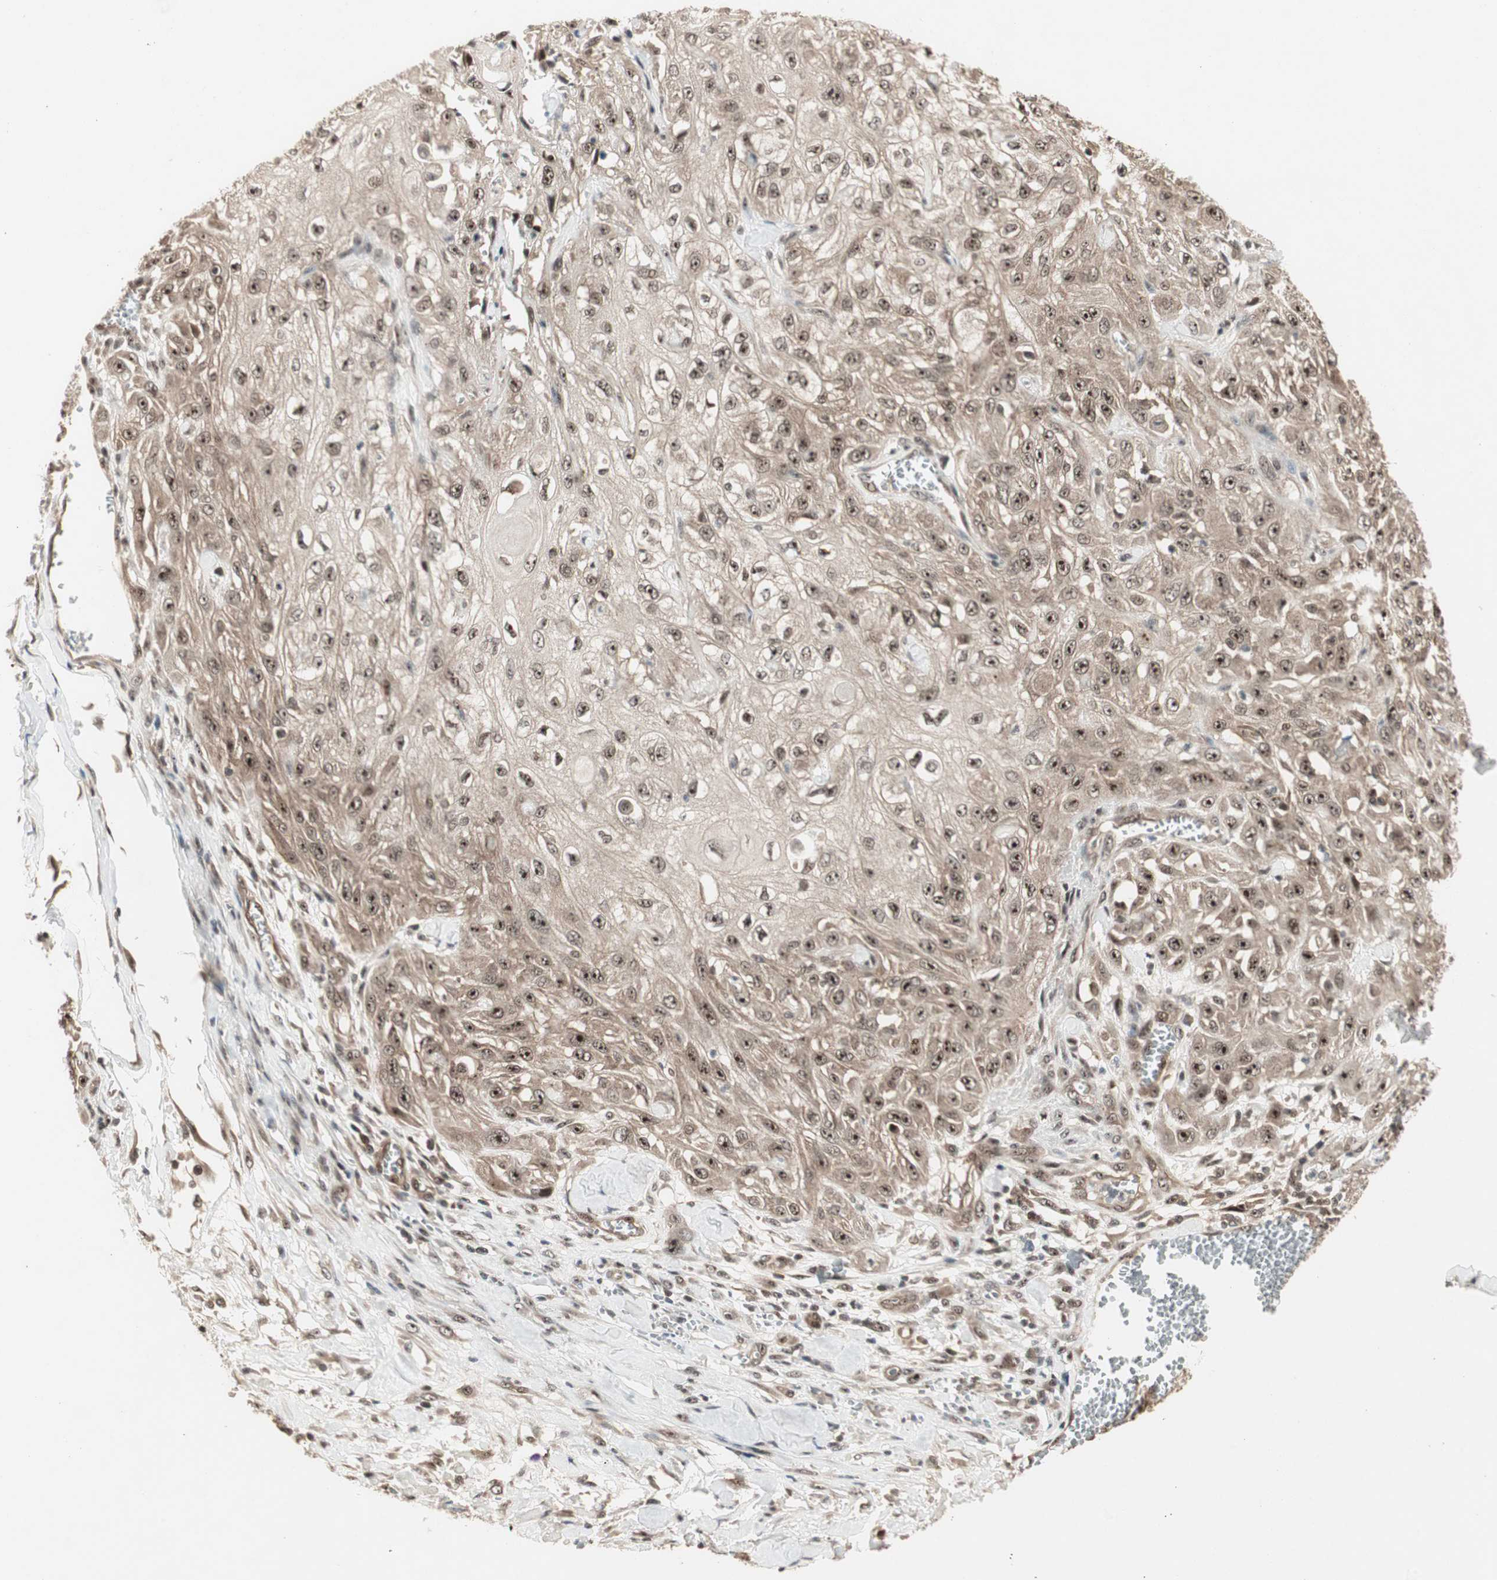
{"staining": {"intensity": "moderate", "quantity": ">75%", "location": "cytoplasmic/membranous,nuclear"}, "tissue": "skin cancer", "cell_type": "Tumor cells", "image_type": "cancer", "snomed": [{"axis": "morphology", "description": "Squamous cell carcinoma, NOS"}, {"axis": "morphology", "description": "Squamous cell carcinoma, metastatic, NOS"}, {"axis": "topography", "description": "Skin"}, {"axis": "topography", "description": "Lymph node"}], "caption": "The micrograph shows staining of skin metastatic squamous cell carcinoma, revealing moderate cytoplasmic/membranous and nuclear protein positivity (brown color) within tumor cells. The protein is stained brown, and the nuclei are stained in blue (DAB (3,3'-diaminobenzidine) IHC with brightfield microscopy, high magnification).", "gene": "CSNK2B", "patient": {"sex": "male", "age": 75}}